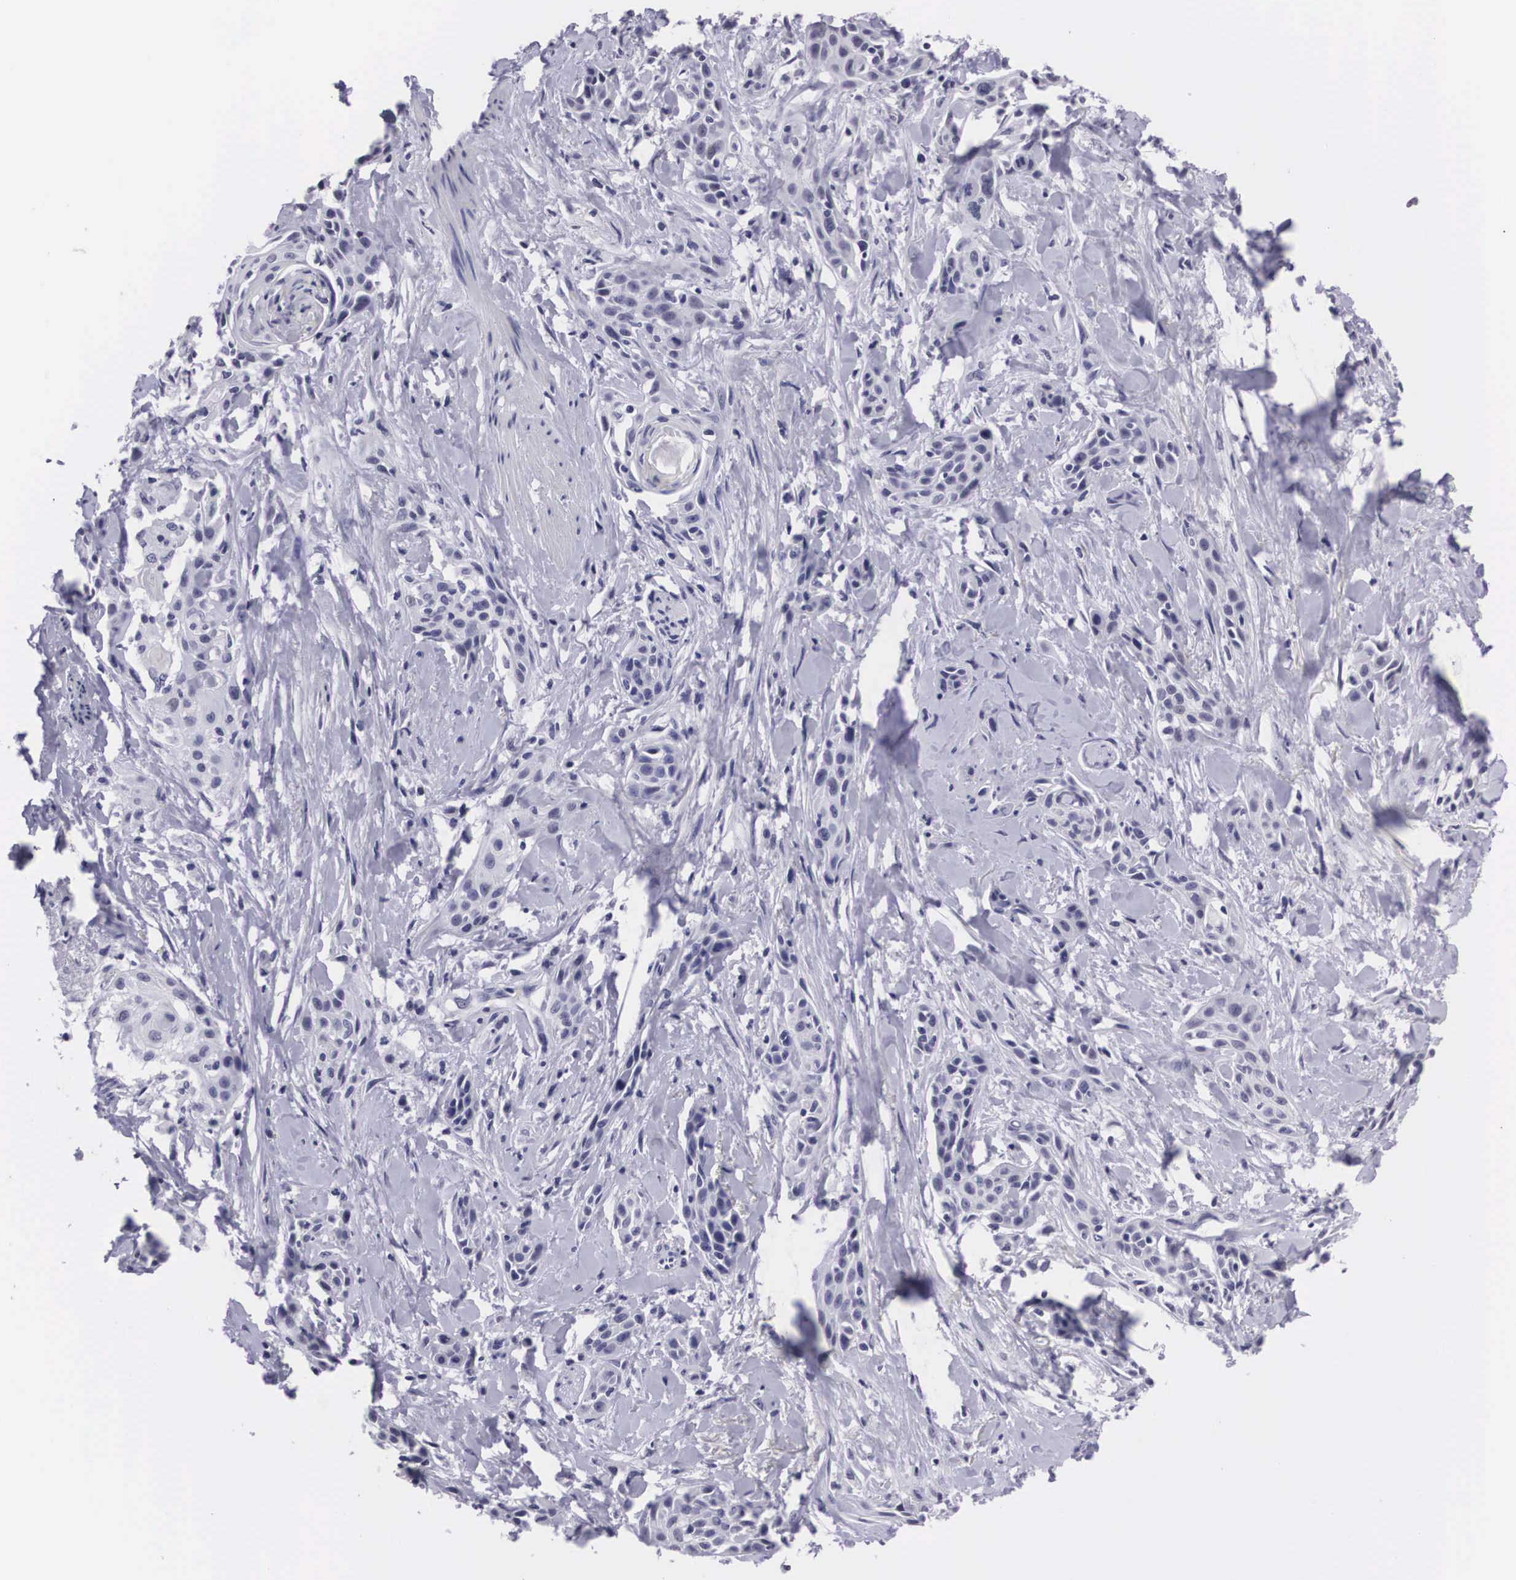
{"staining": {"intensity": "negative", "quantity": "none", "location": "none"}, "tissue": "skin cancer", "cell_type": "Tumor cells", "image_type": "cancer", "snomed": [{"axis": "morphology", "description": "Squamous cell carcinoma, NOS"}, {"axis": "topography", "description": "Skin"}, {"axis": "topography", "description": "Anal"}], "caption": "The immunohistochemistry photomicrograph has no significant staining in tumor cells of skin squamous cell carcinoma tissue. (IHC, brightfield microscopy, high magnification).", "gene": "C22orf31", "patient": {"sex": "male", "age": 64}}